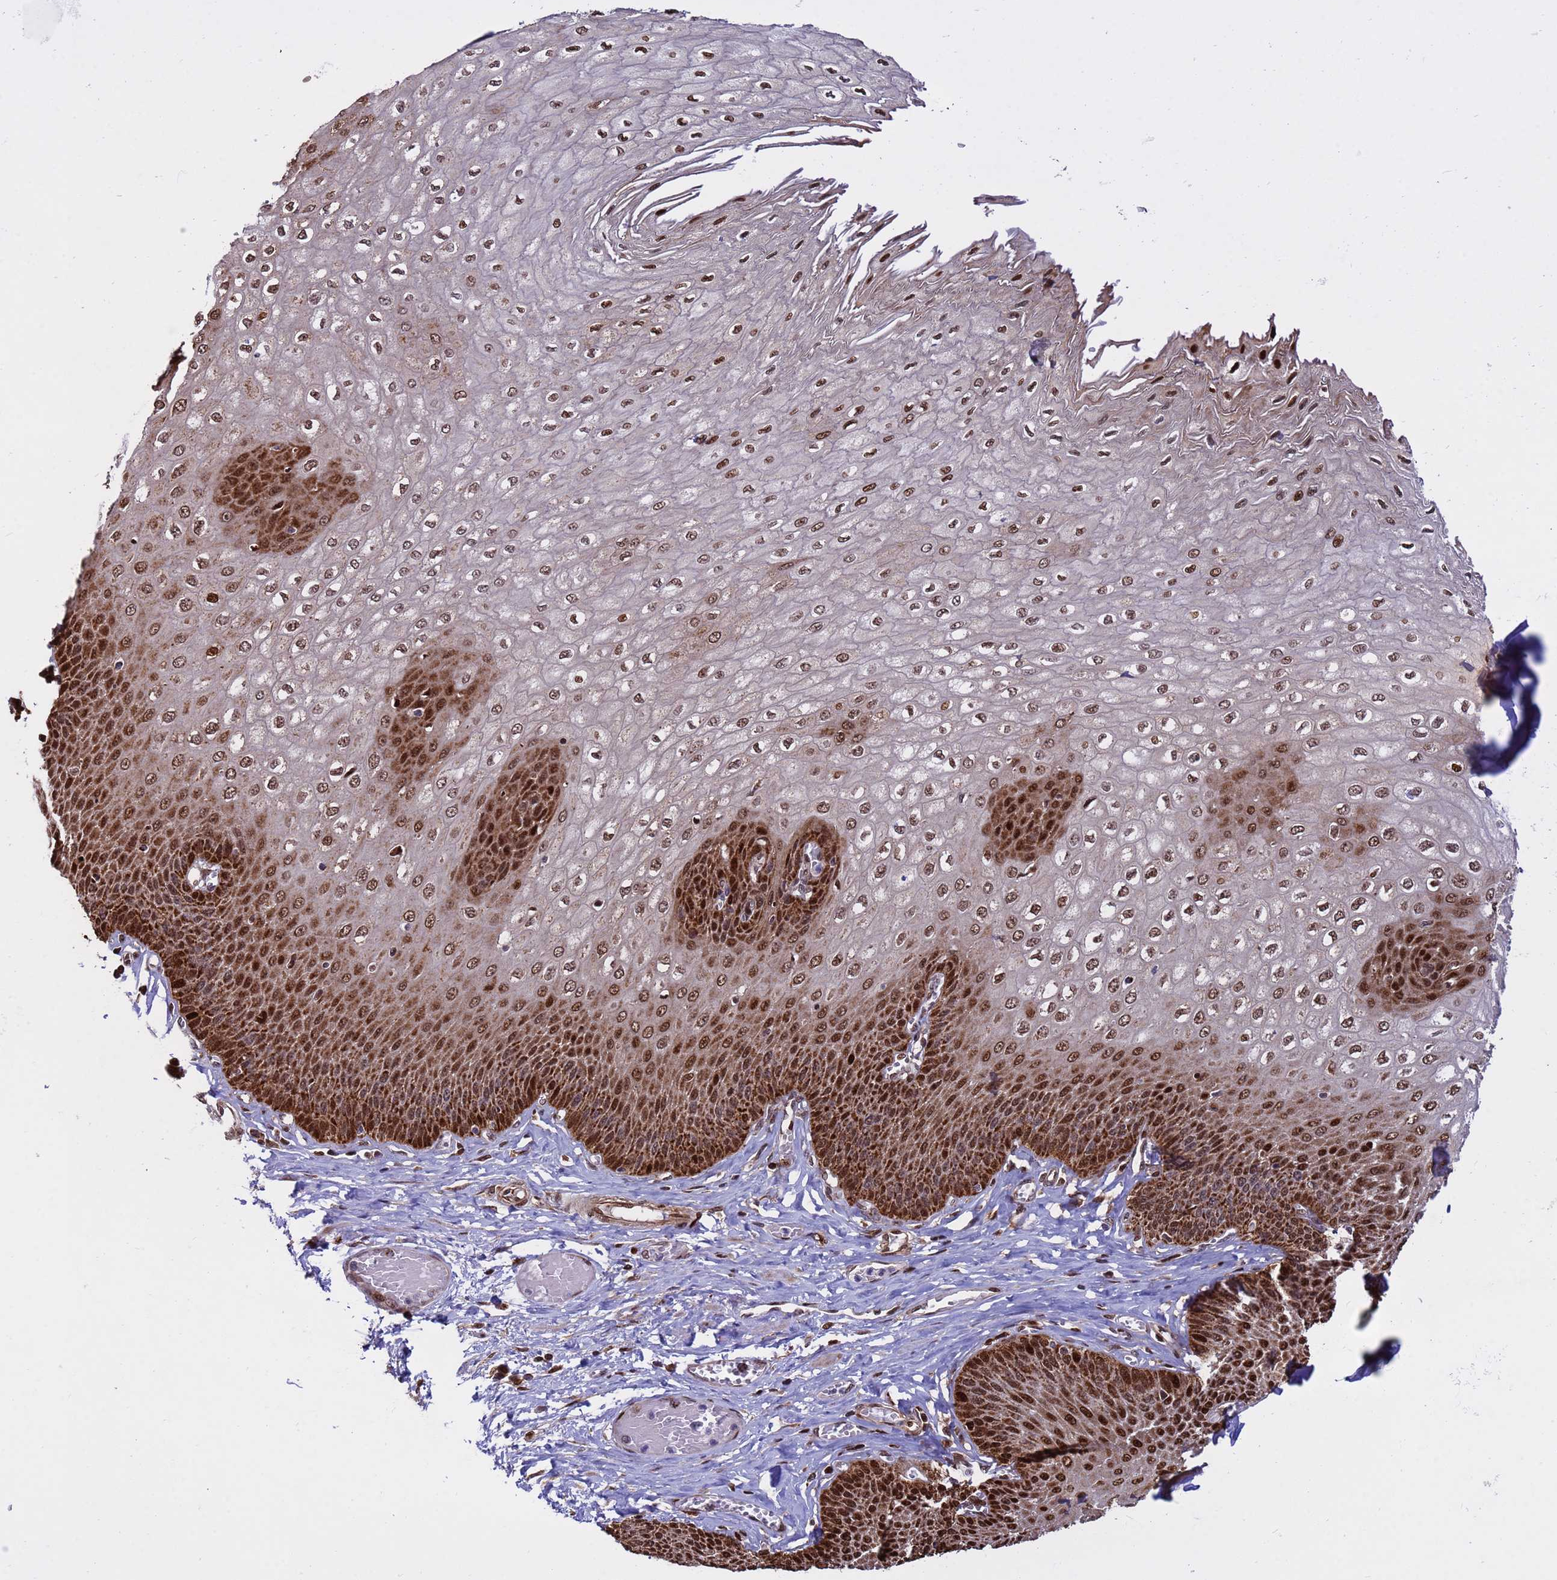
{"staining": {"intensity": "strong", "quantity": ">75%", "location": "cytoplasmic/membranous,nuclear"}, "tissue": "esophagus", "cell_type": "Squamous epithelial cells", "image_type": "normal", "snomed": [{"axis": "morphology", "description": "Normal tissue, NOS"}, {"axis": "topography", "description": "Esophagus"}], "caption": "Immunohistochemical staining of unremarkable esophagus exhibits strong cytoplasmic/membranous,nuclear protein expression in about >75% of squamous epithelial cells. Using DAB (3,3'-diaminobenzidine) (brown) and hematoxylin (blue) stains, captured at high magnification using brightfield microscopy.", "gene": "TUBGCP3", "patient": {"sex": "male", "age": 60}}